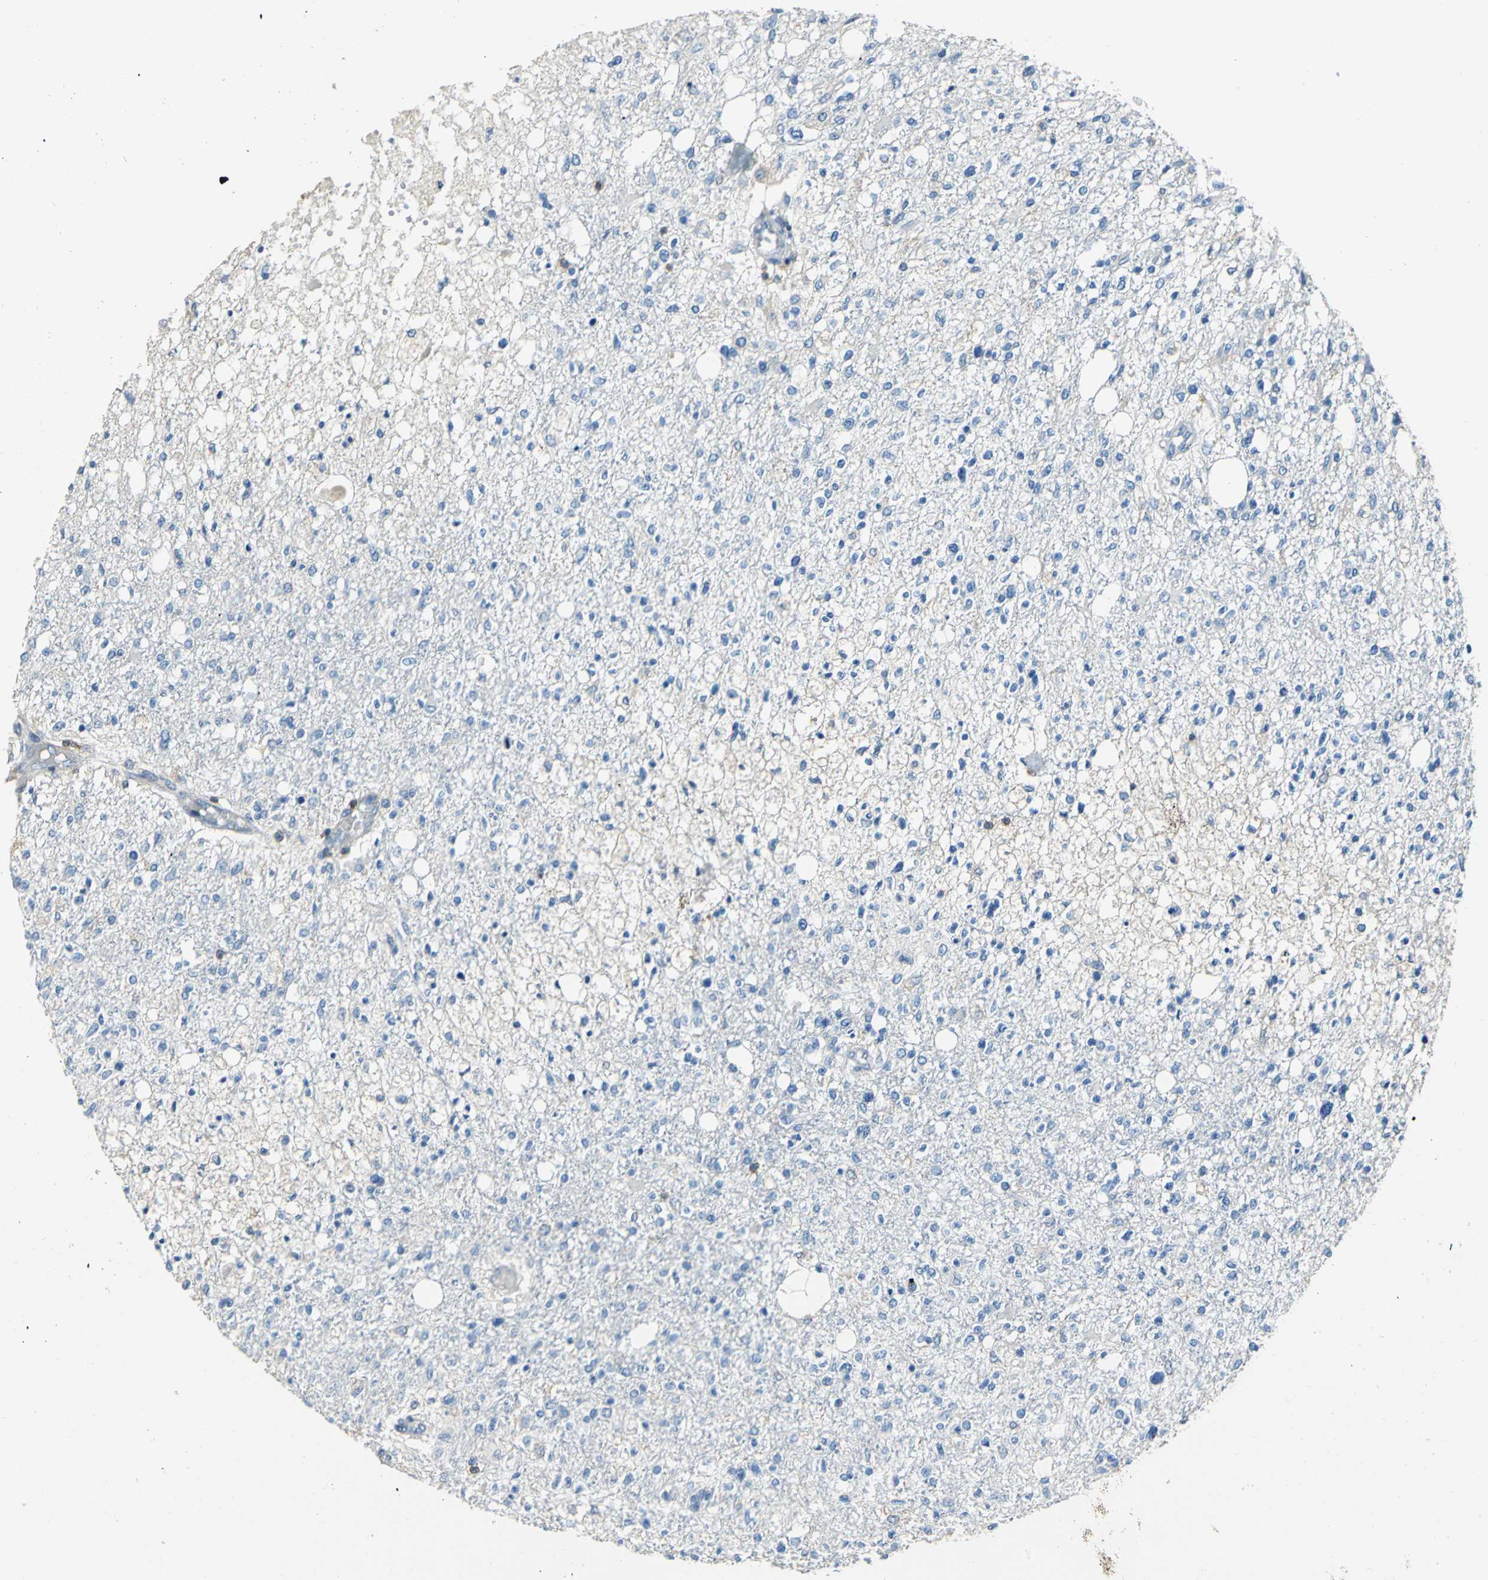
{"staining": {"intensity": "negative", "quantity": "none", "location": "none"}, "tissue": "glioma", "cell_type": "Tumor cells", "image_type": "cancer", "snomed": [{"axis": "morphology", "description": "Glioma, malignant, High grade"}, {"axis": "topography", "description": "Cerebral cortex"}], "caption": "Tumor cells show no significant staining in glioma.", "gene": "SEPTIN6", "patient": {"sex": "male", "age": 76}}